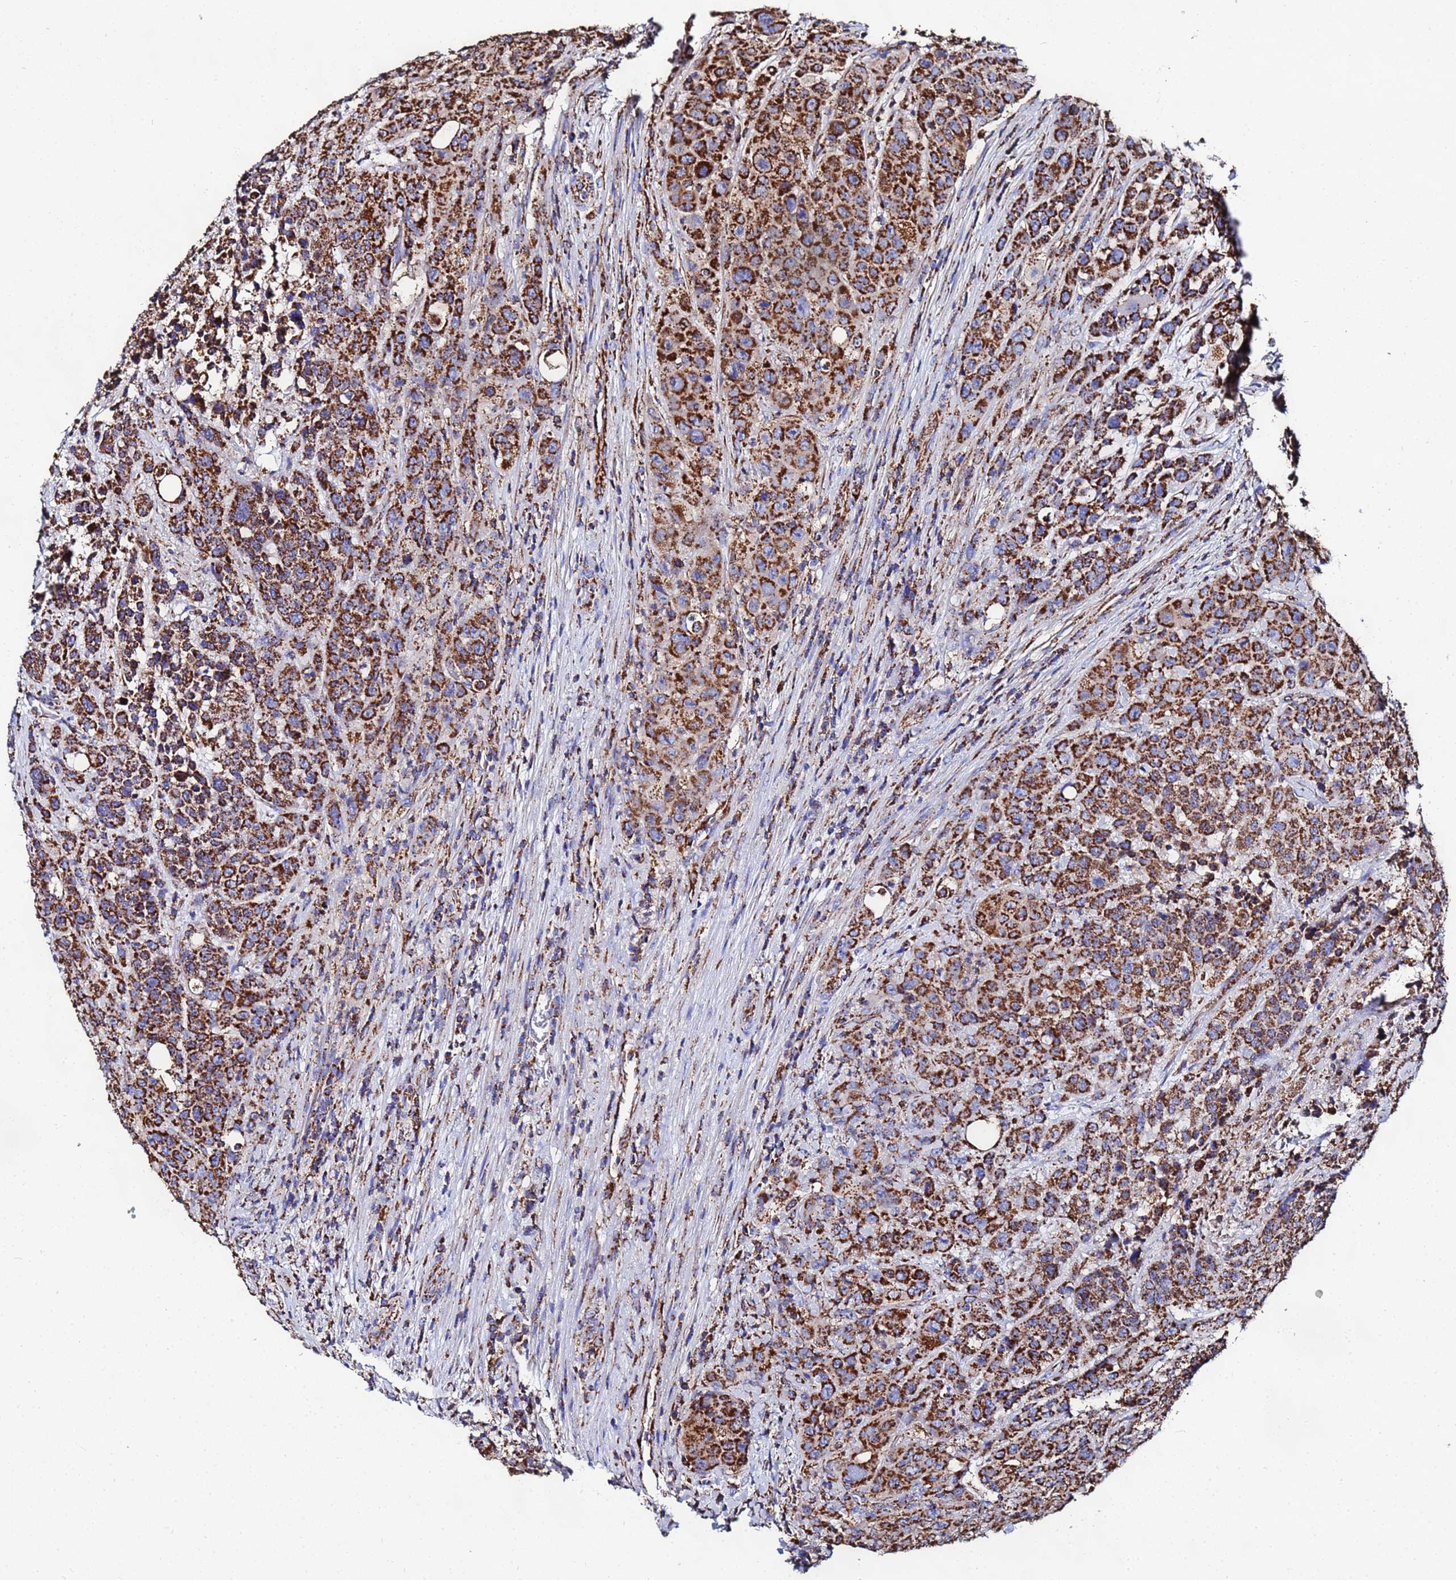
{"staining": {"intensity": "strong", "quantity": ">75%", "location": "cytoplasmic/membranous"}, "tissue": "colorectal cancer", "cell_type": "Tumor cells", "image_type": "cancer", "snomed": [{"axis": "morphology", "description": "Adenocarcinoma, NOS"}, {"axis": "topography", "description": "Colon"}], "caption": "This image exhibits adenocarcinoma (colorectal) stained with immunohistochemistry to label a protein in brown. The cytoplasmic/membranous of tumor cells show strong positivity for the protein. Nuclei are counter-stained blue.", "gene": "GLUD1", "patient": {"sex": "male", "age": 62}}